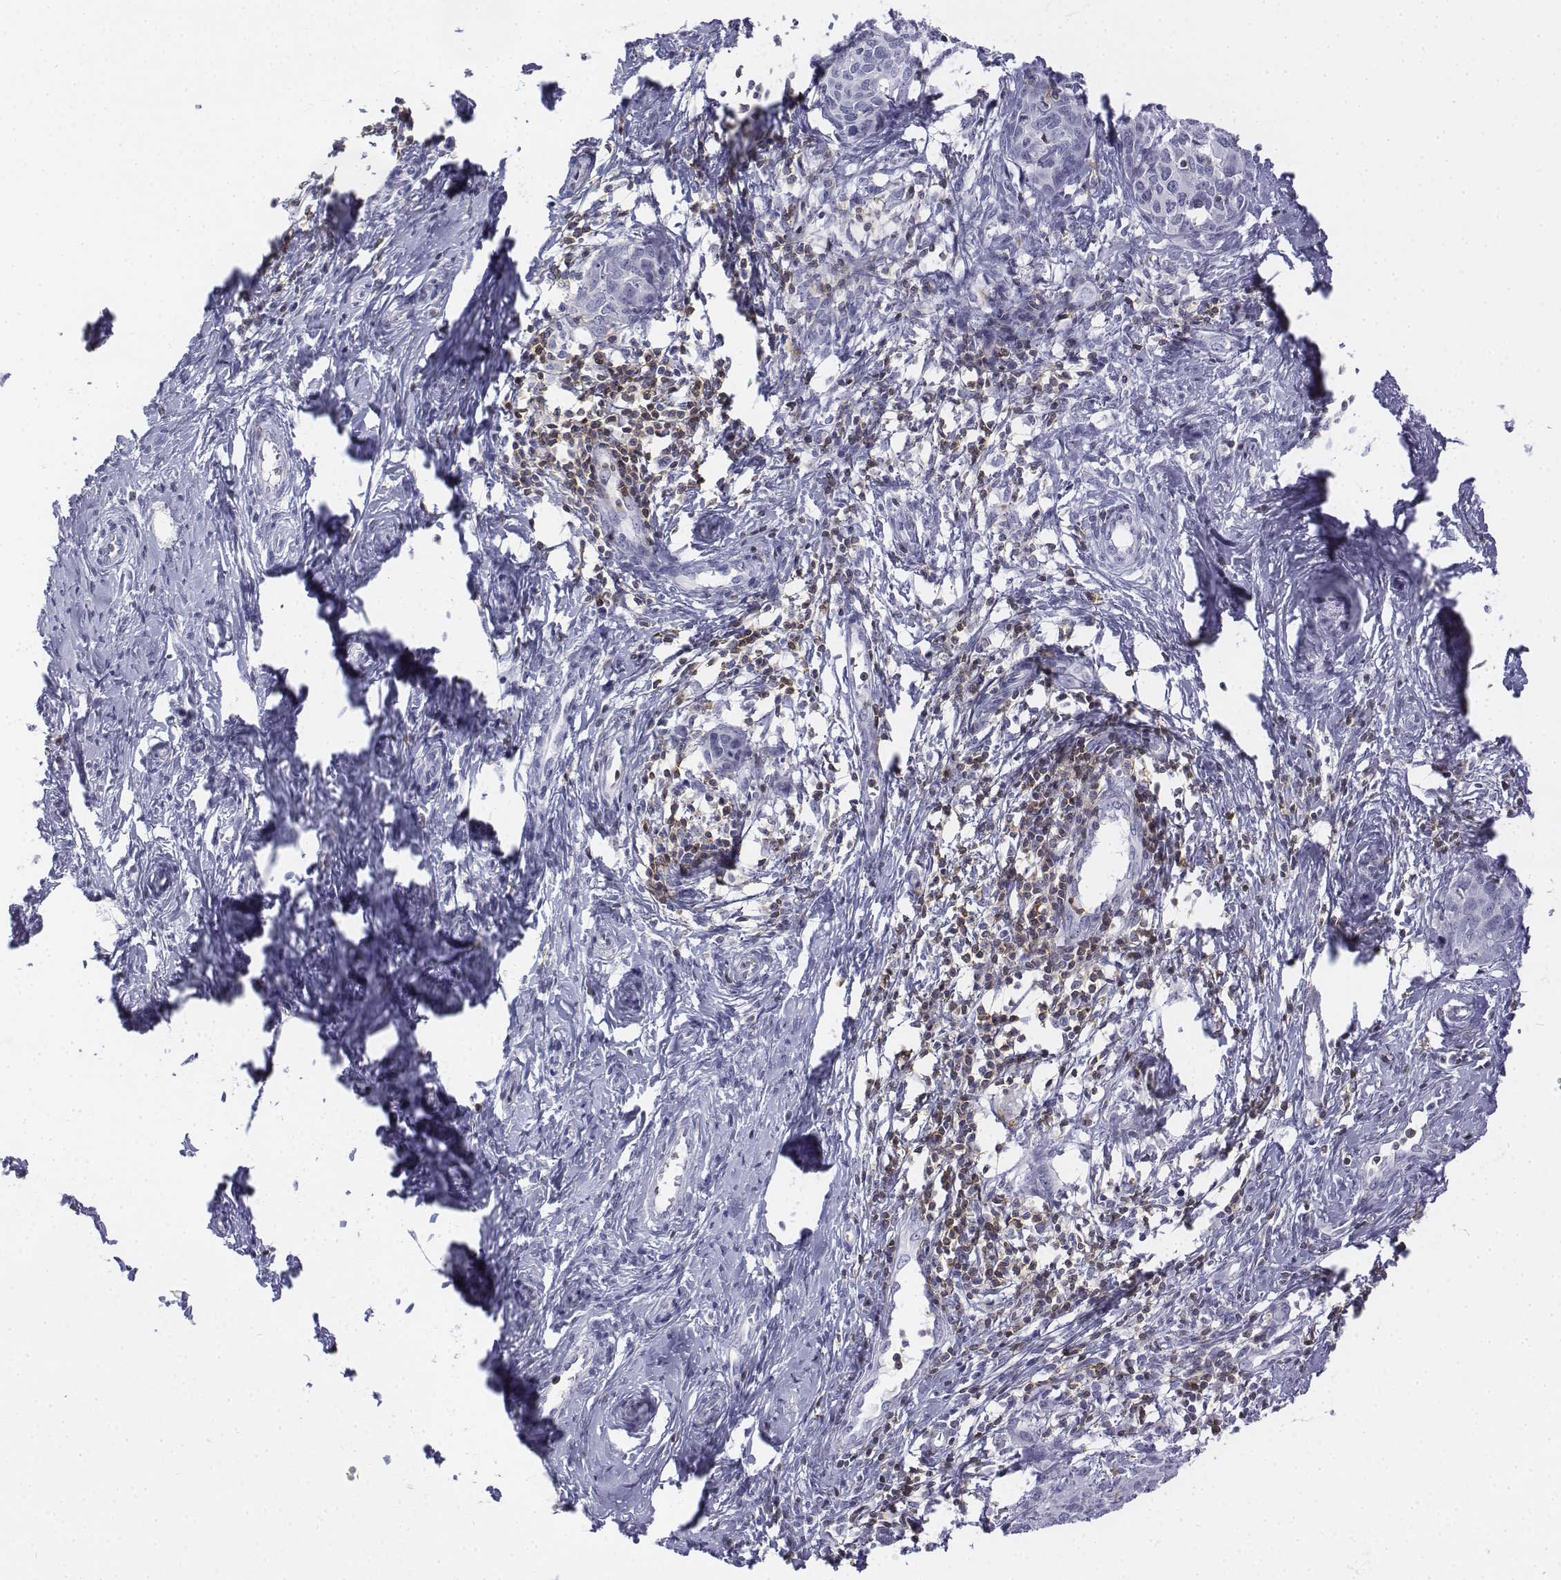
{"staining": {"intensity": "negative", "quantity": "none", "location": "none"}, "tissue": "cervical cancer", "cell_type": "Tumor cells", "image_type": "cancer", "snomed": [{"axis": "morphology", "description": "Squamous cell carcinoma, NOS"}, {"axis": "topography", "description": "Cervix"}], "caption": "Immunohistochemical staining of squamous cell carcinoma (cervical) exhibits no significant positivity in tumor cells.", "gene": "CD3E", "patient": {"sex": "female", "age": 62}}